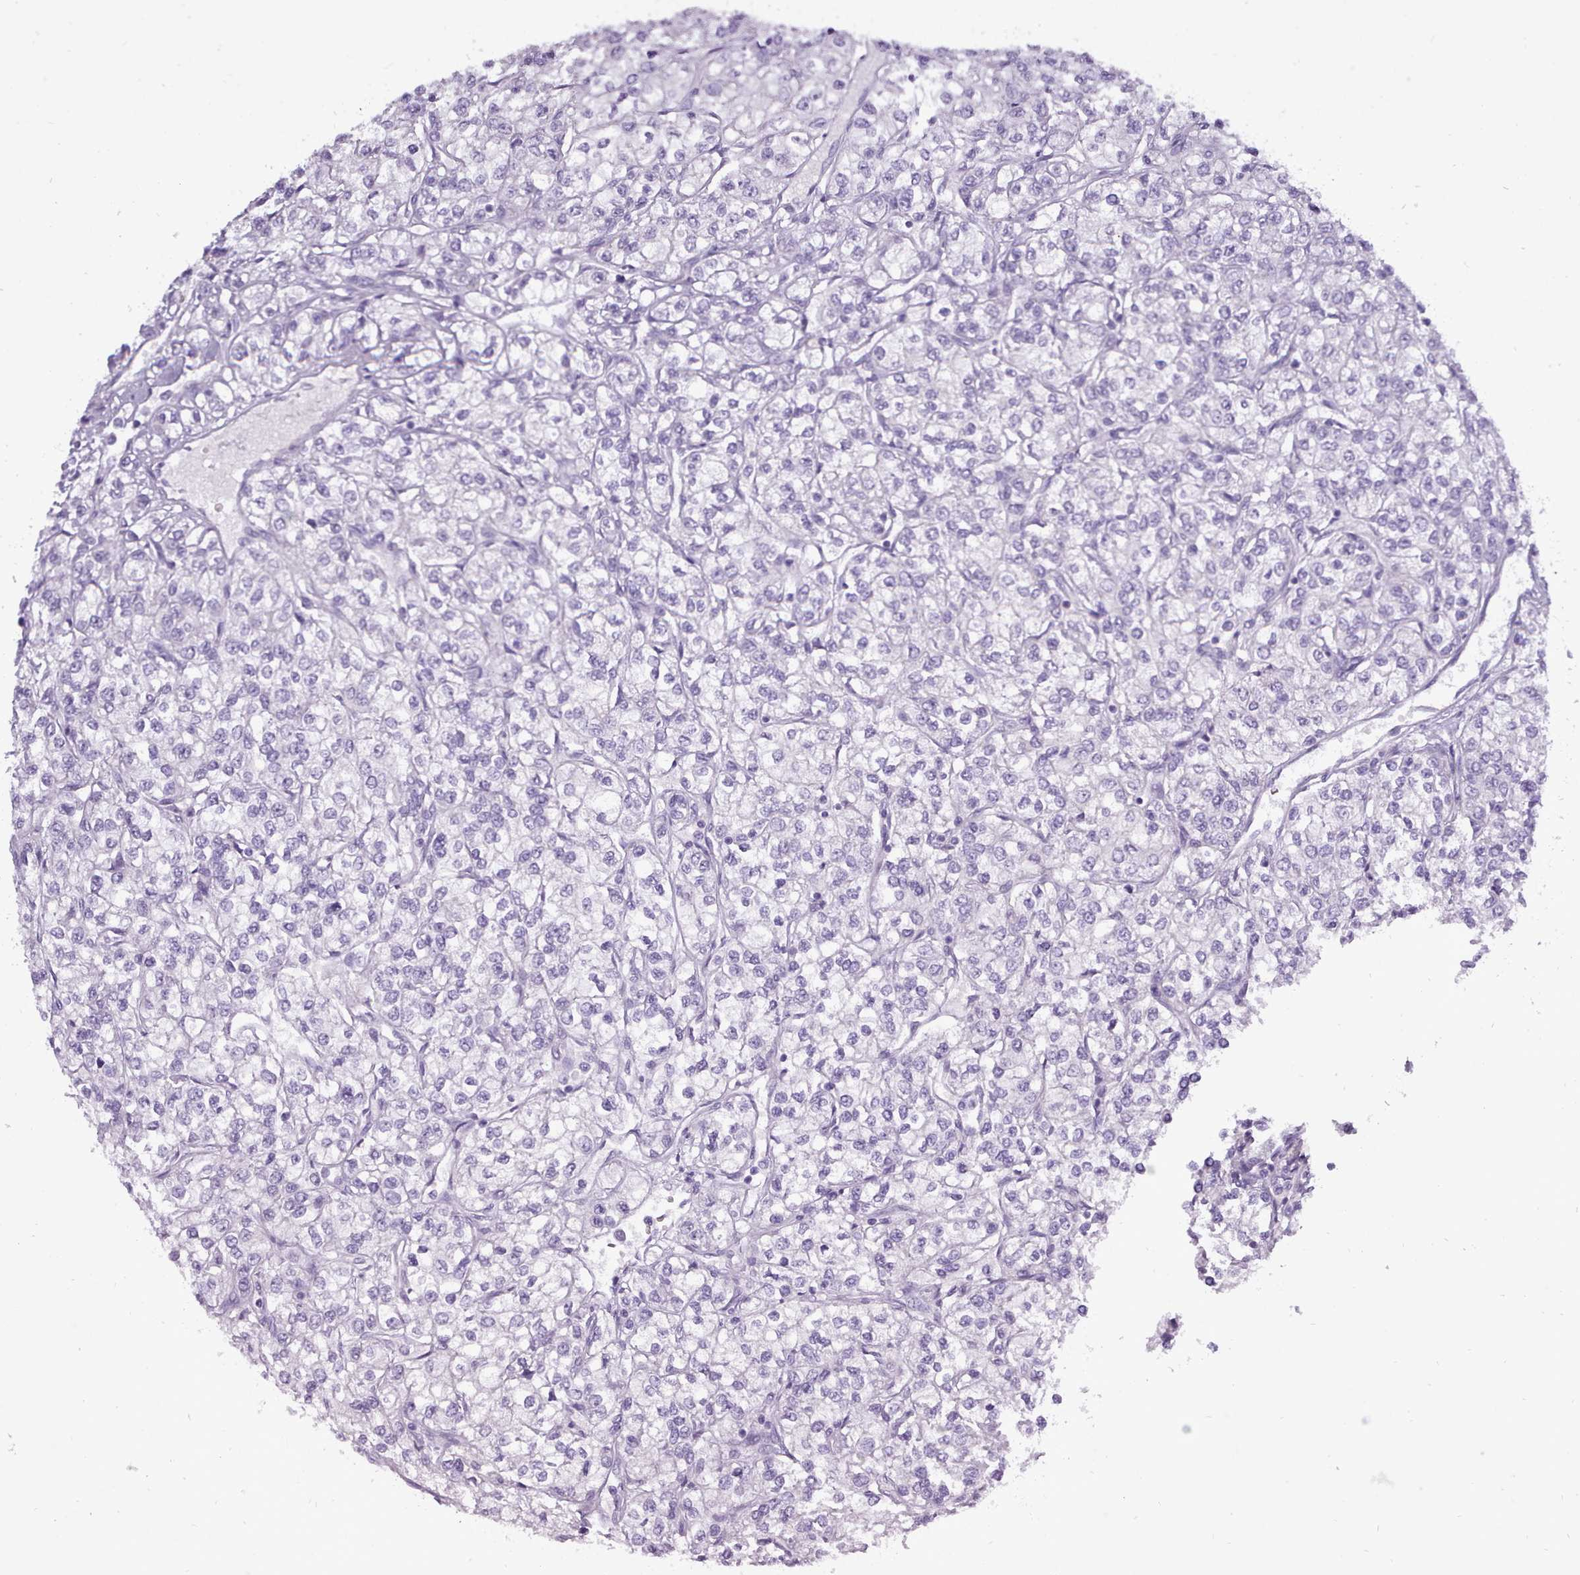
{"staining": {"intensity": "negative", "quantity": "none", "location": "none"}, "tissue": "renal cancer", "cell_type": "Tumor cells", "image_type": "cancer", "snomed": [{"axis": "morphology", "description": "Adenocarcinoma, NOS"}, {"axis": "topography", "description": "Kidney"}], "caption": "IHC photomicrograph of neoplastic tissue: renal cancer (adenocarcinoma) stained with DAB (3,3'-diaminobenzidine) reveals no significant protein positivity in tumor cells. (DAB (3,3'-diaminobenzidine) immunohistochemistry (IHC), high magnification).", "gene": "BDKRB2", "patient": {"sex": "male", "age": 80}}